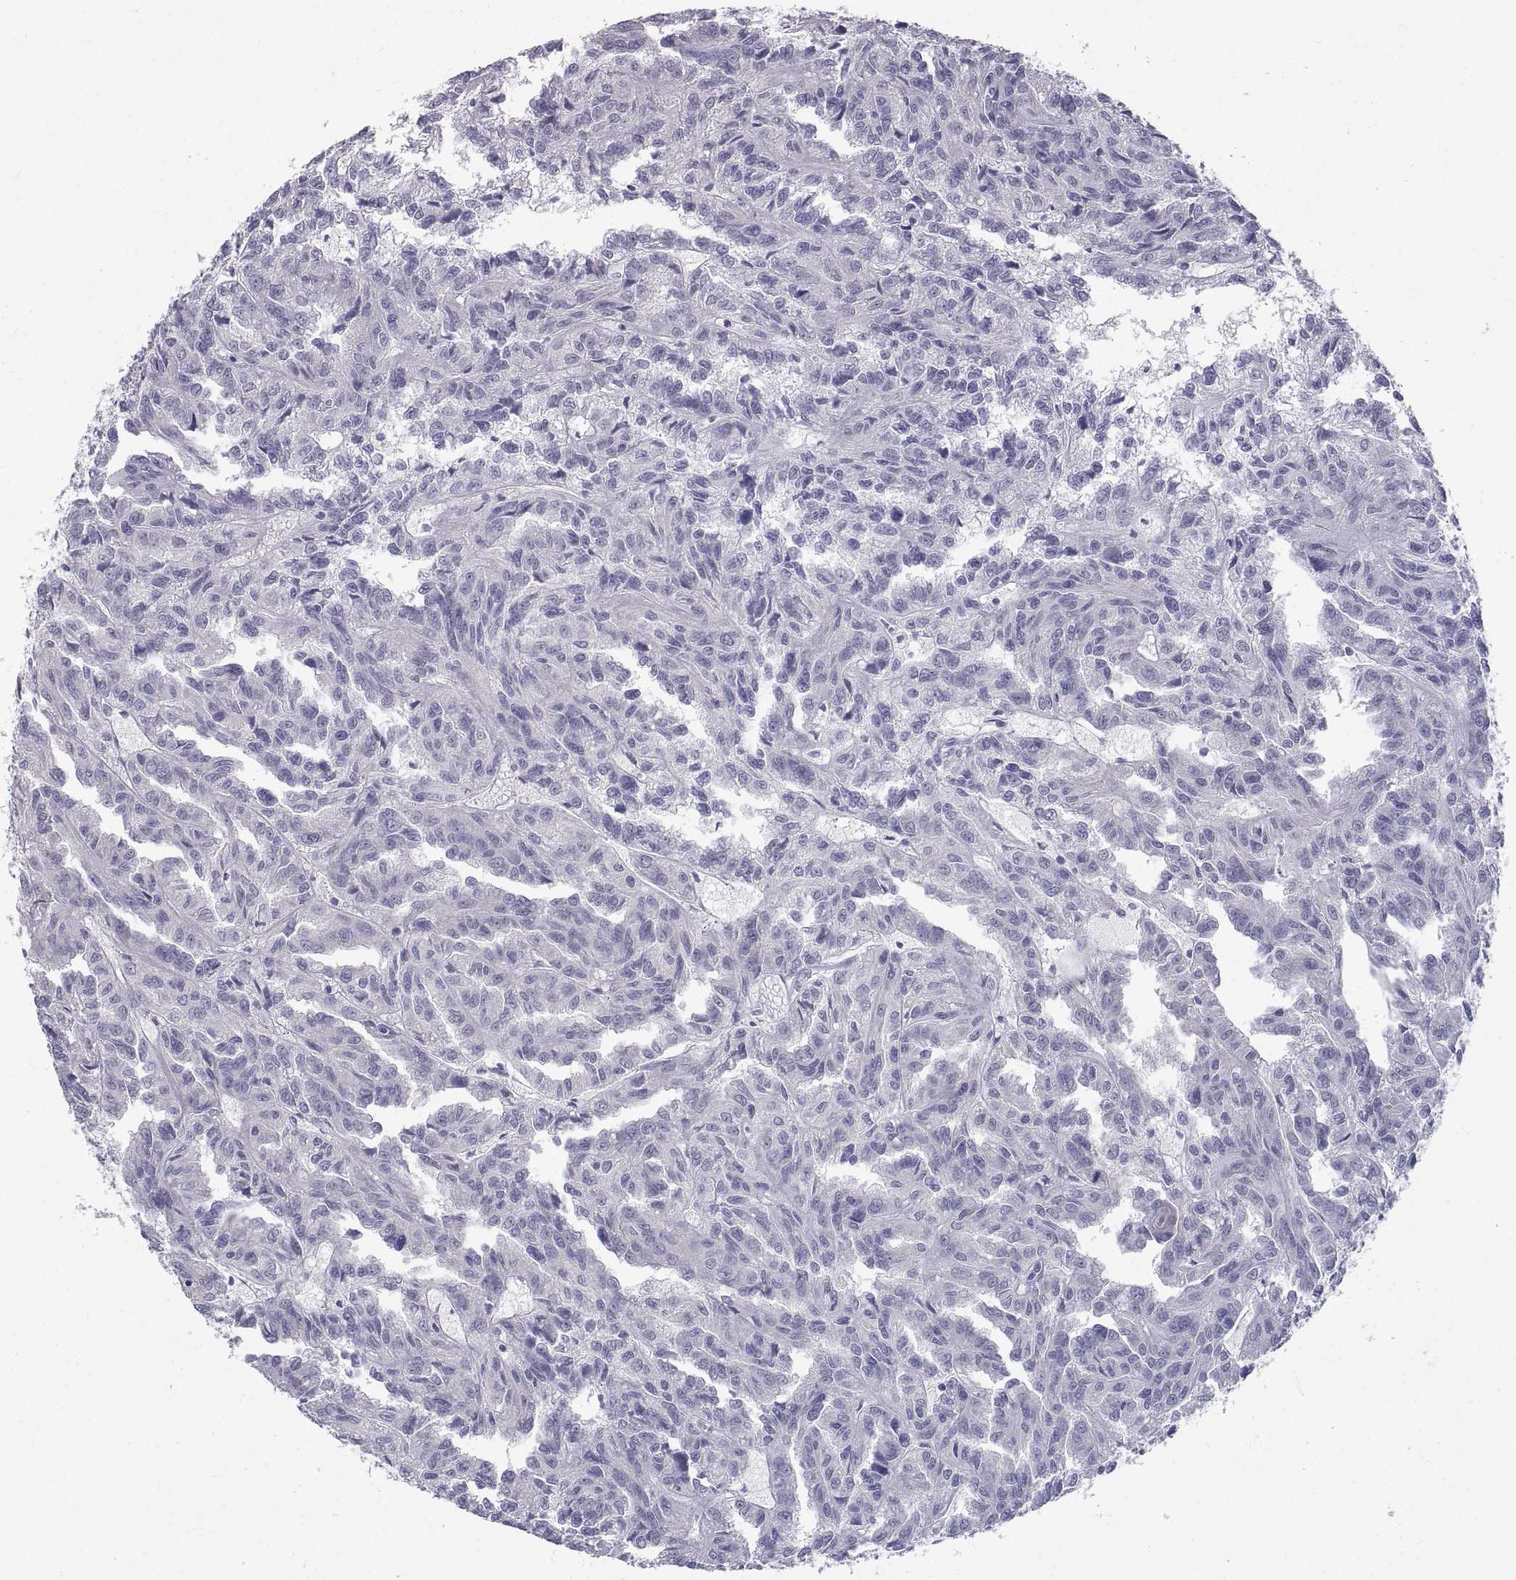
{"staining": {"intensity": "negative", "quantity": "none", "location": "none"}, "tissue": "renal cancer", "cell_type": "Tumor cells", "image_type": "cancer", "snomed": [{"axis": "morphology", "description": "Adenocarcinoma, NOS"}, {"axis": "topography", "description": "Kidney"}], "caption": "DAB immunohistochemical staining of human adenocarcinoma (renal) shows no significant staining in tumor cells.", "gene": "PTN", "patient": {"sex": "male", "age": 79}}